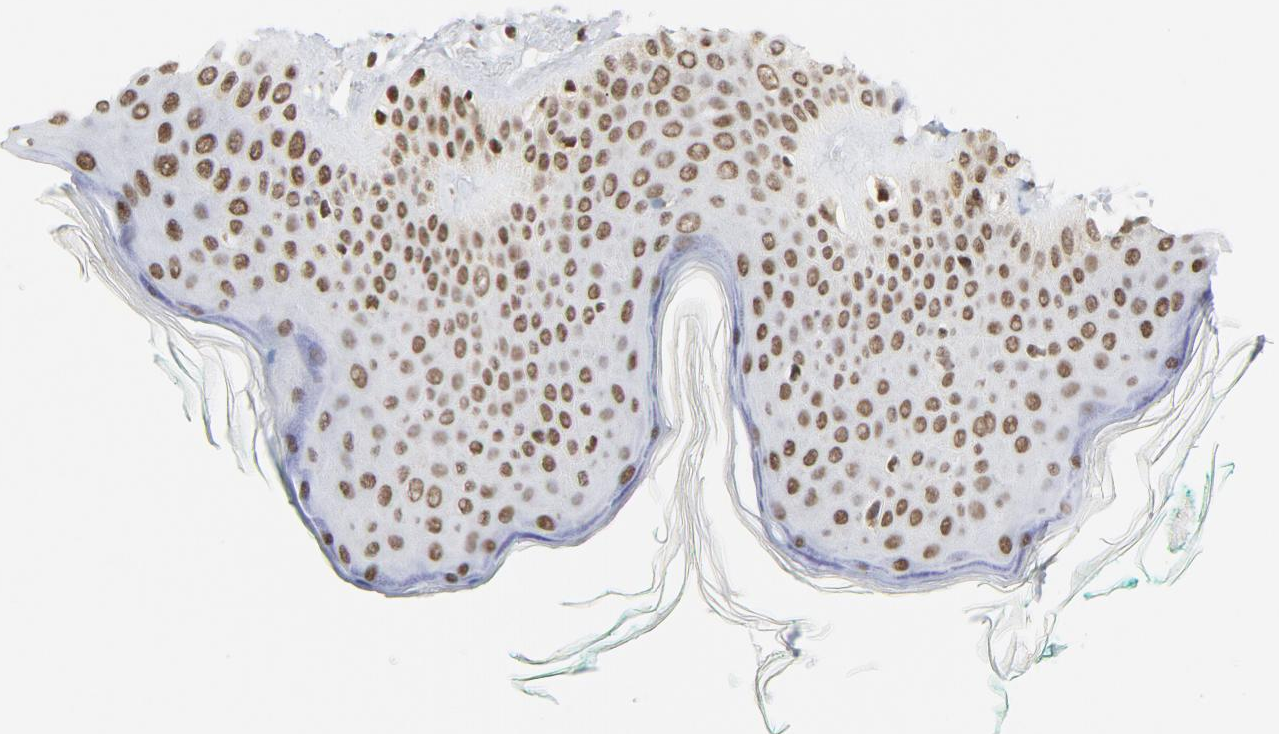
{"staining": {"intensity": "moderate", "quantity": ">75%", "location": "nuclear"}, "tissue": "skin", "cell_type": "Fibroblasts", "image_type": "normal", "snomed": [{"axis": "morphology", "description": "Normal tissue, NOS"}, {"axis": "topography", "description": "Skin"}], "caption": "IHC of normal skin demonstrates medium levels of moderate nuclear staining in approximately >75% of fibroblasts. (Brightfield microscopy of DAB IHC at high magnification).", "gene": "ERCC1", "patient": {"sex": "male", "age": 71}}